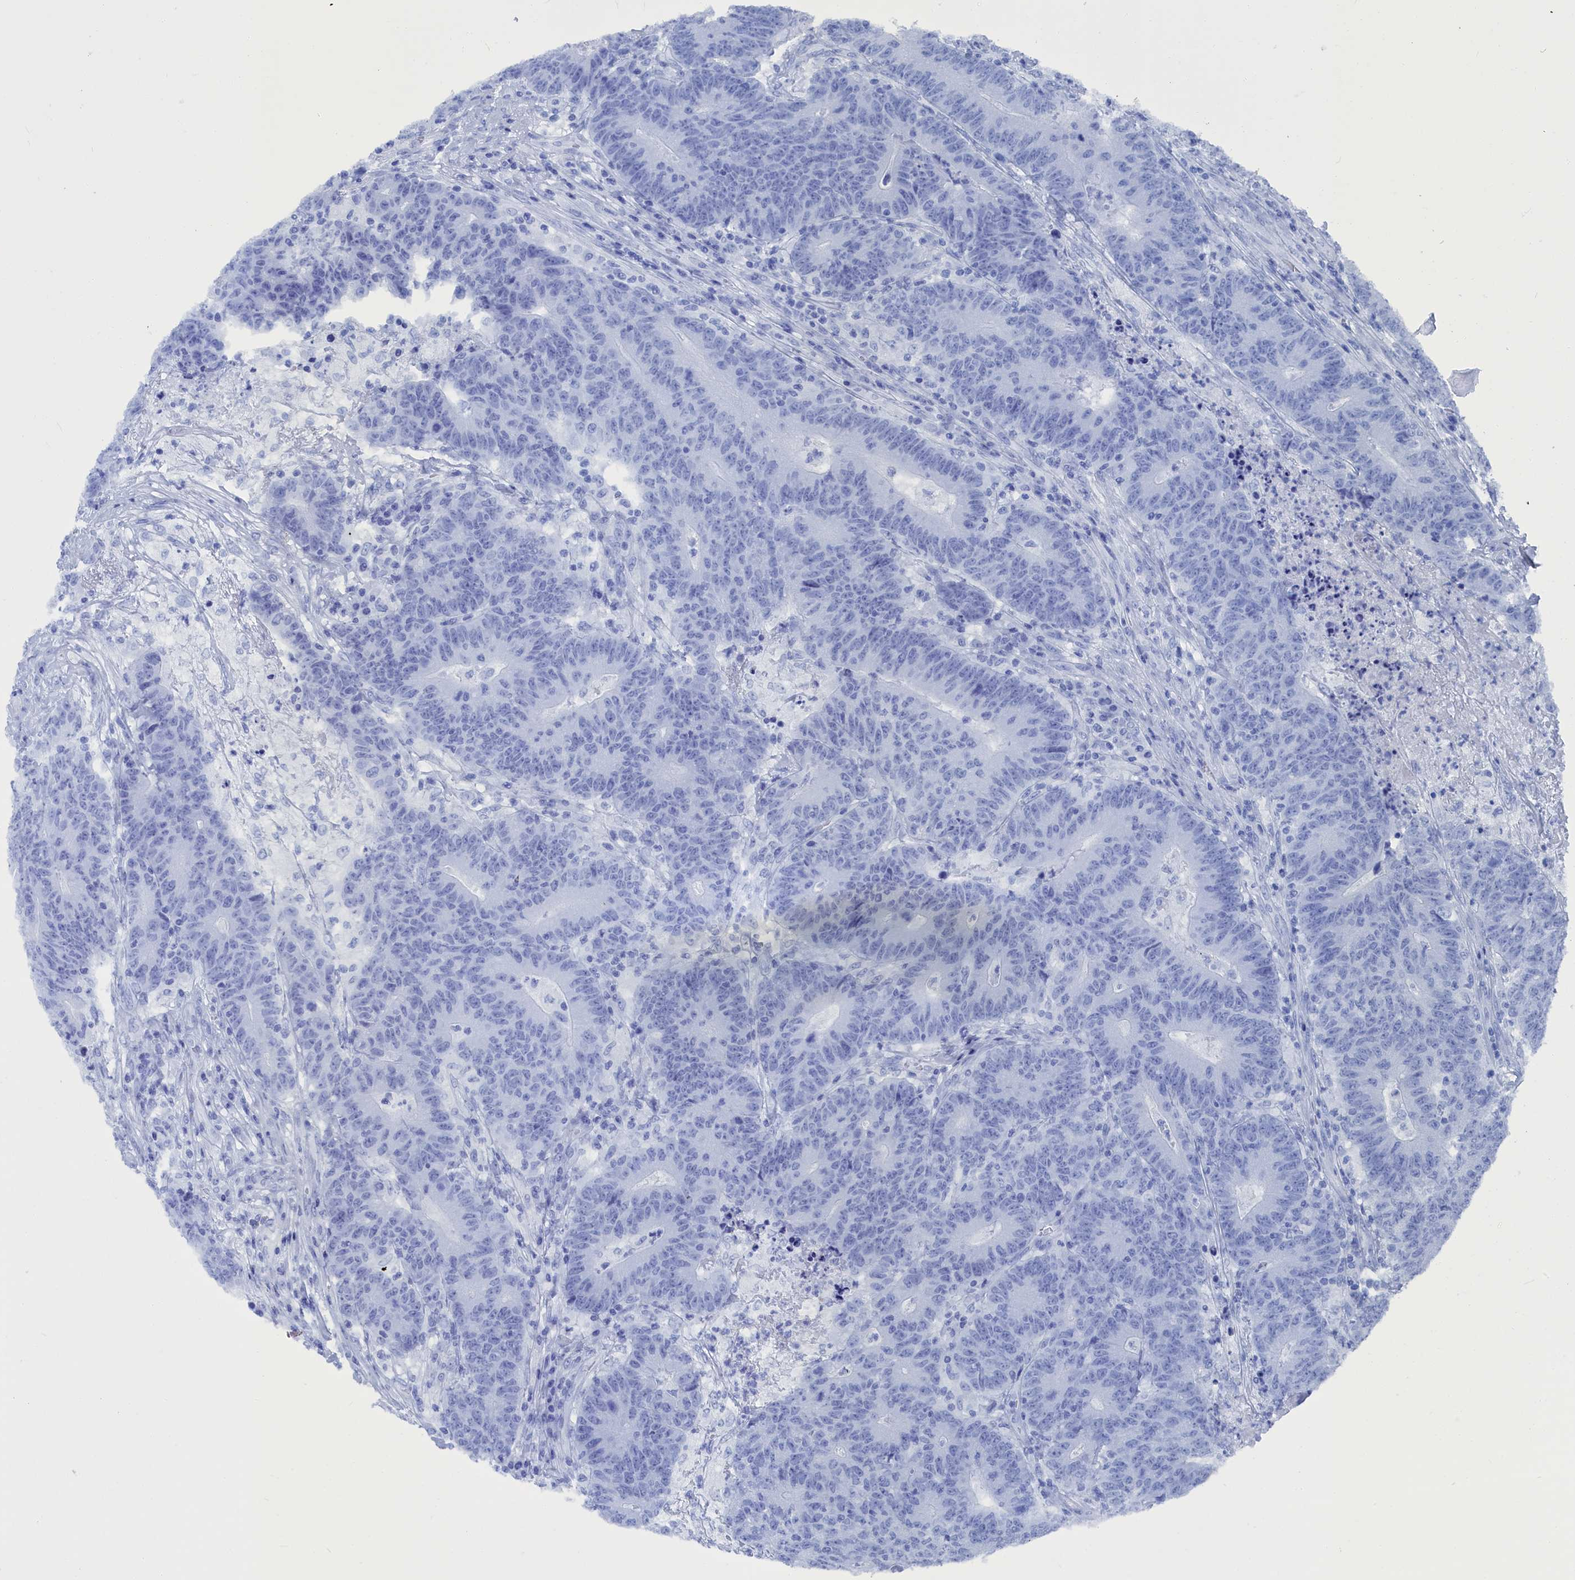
{"staining": {"intensity": "negative", "quantity": "none", "location": "none"}, "tissue": "colorectal cancer", "cell_type": "Tumor cells", "image_type": "cancer", "snomed": [{"axis": "morphology", "description": "Adenocarcinoma, NOS"}, {"axis": "topography", "description": "Colon"}], "caption": "This is an immunohistochemistry histopathology image of human adenocarcinoma (colorectal). There is no expression in tumor cells.", "gene": "CEND1", "patient": {"sex": "female", "age": 75}}